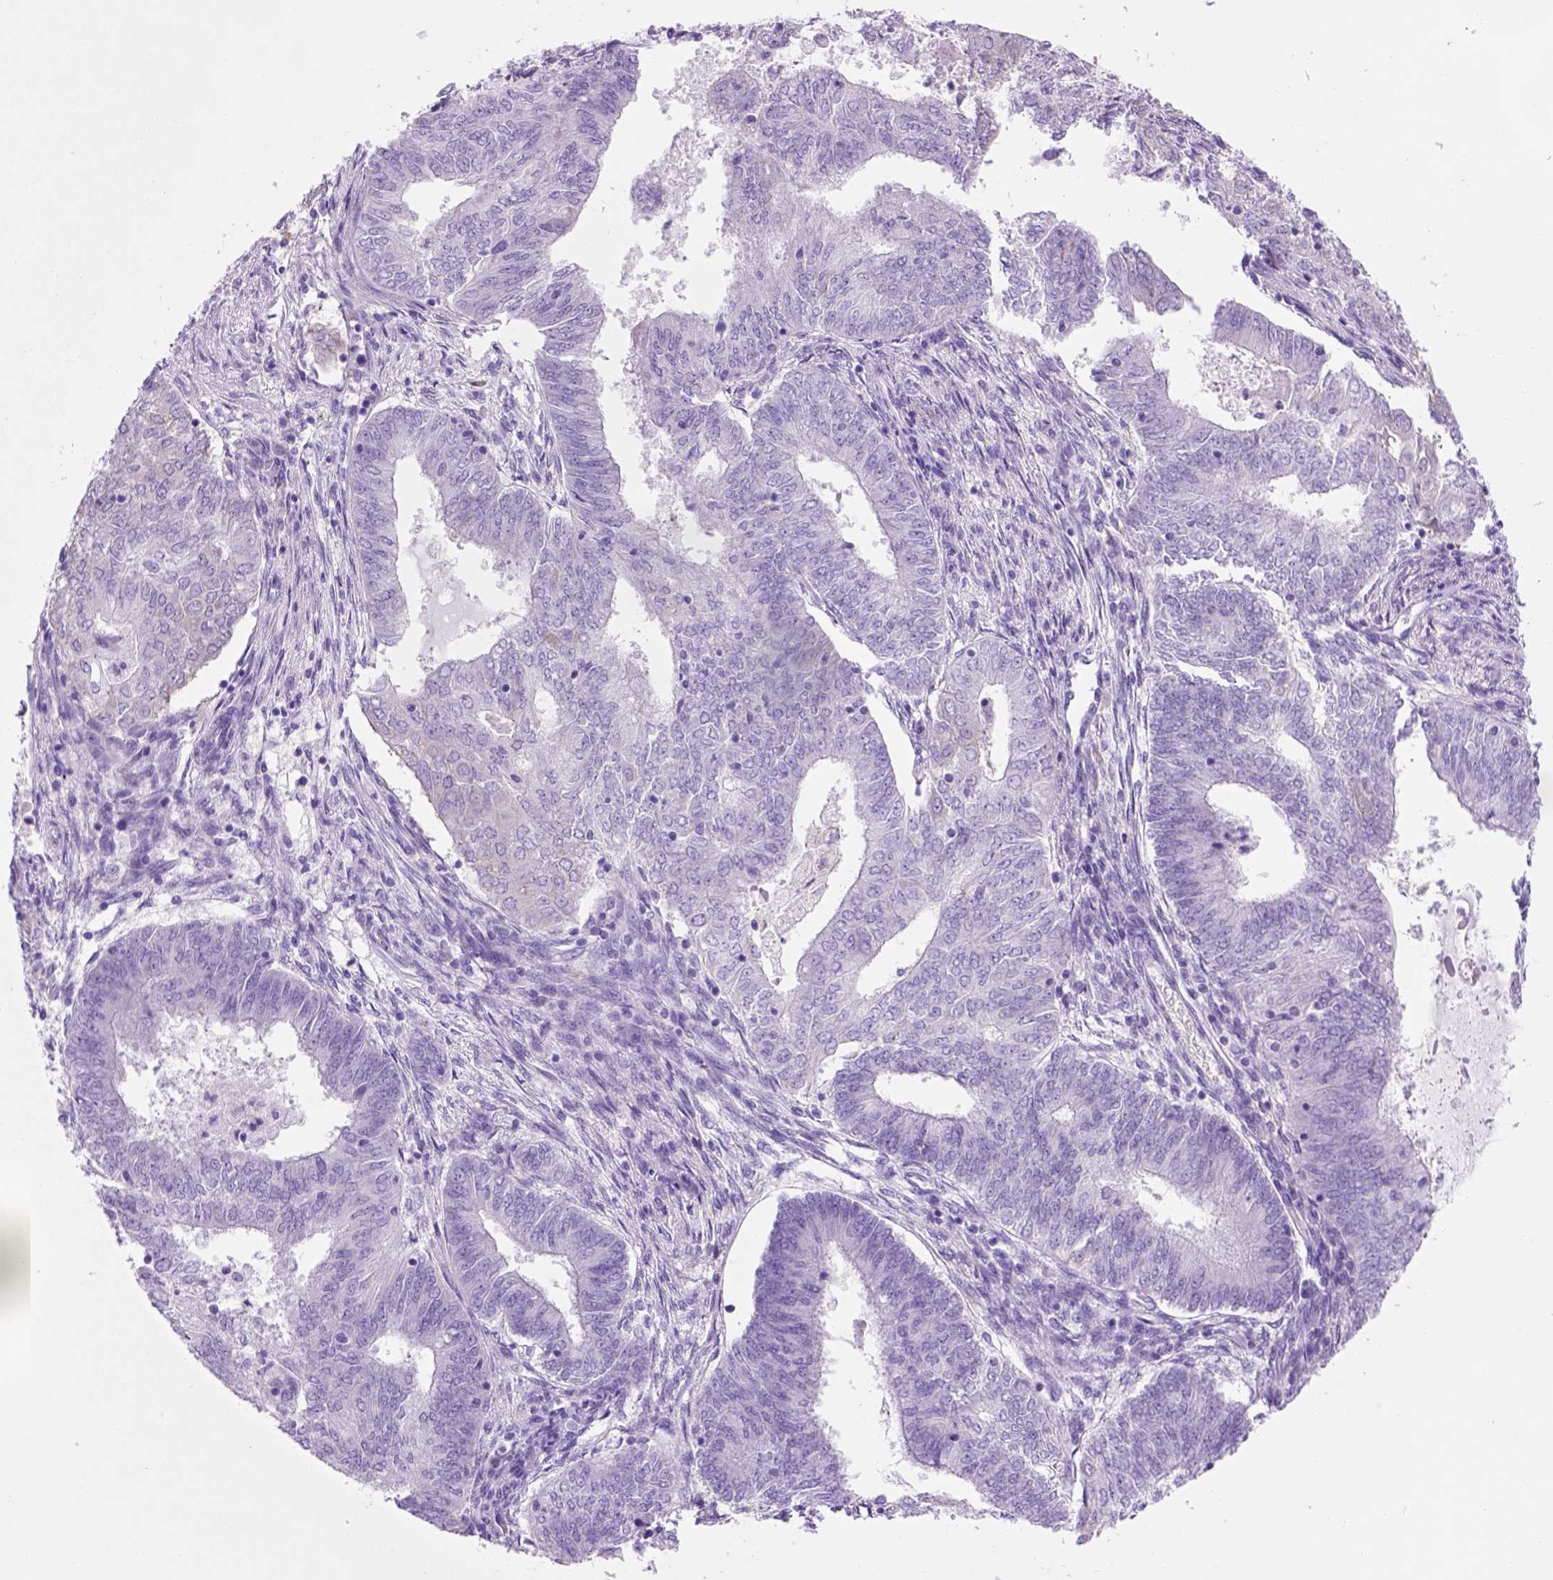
{"staining": {"intensity": "negative", "quantity": "none", "location": "none"}, "tissue": "endometrial cancer", "cell_type": "Tumor cells", "image_type": "cancer", "snomed": [{"axis": "morphology", "description": "Adenocarcinoma, NOS"}, {"axis": "topography", "description": "Endometrium"}], "caption": "Tumor cells are negative for brown protein staining in endometrial adenocarcinoma. (Stains: DAB immunohistochemistry with hematoxylin counter stain, Microscopy: brightfield microscopy at high magnification).", "gene": "HHIPL2", "patient": {"sex": "female", "age": 62}}